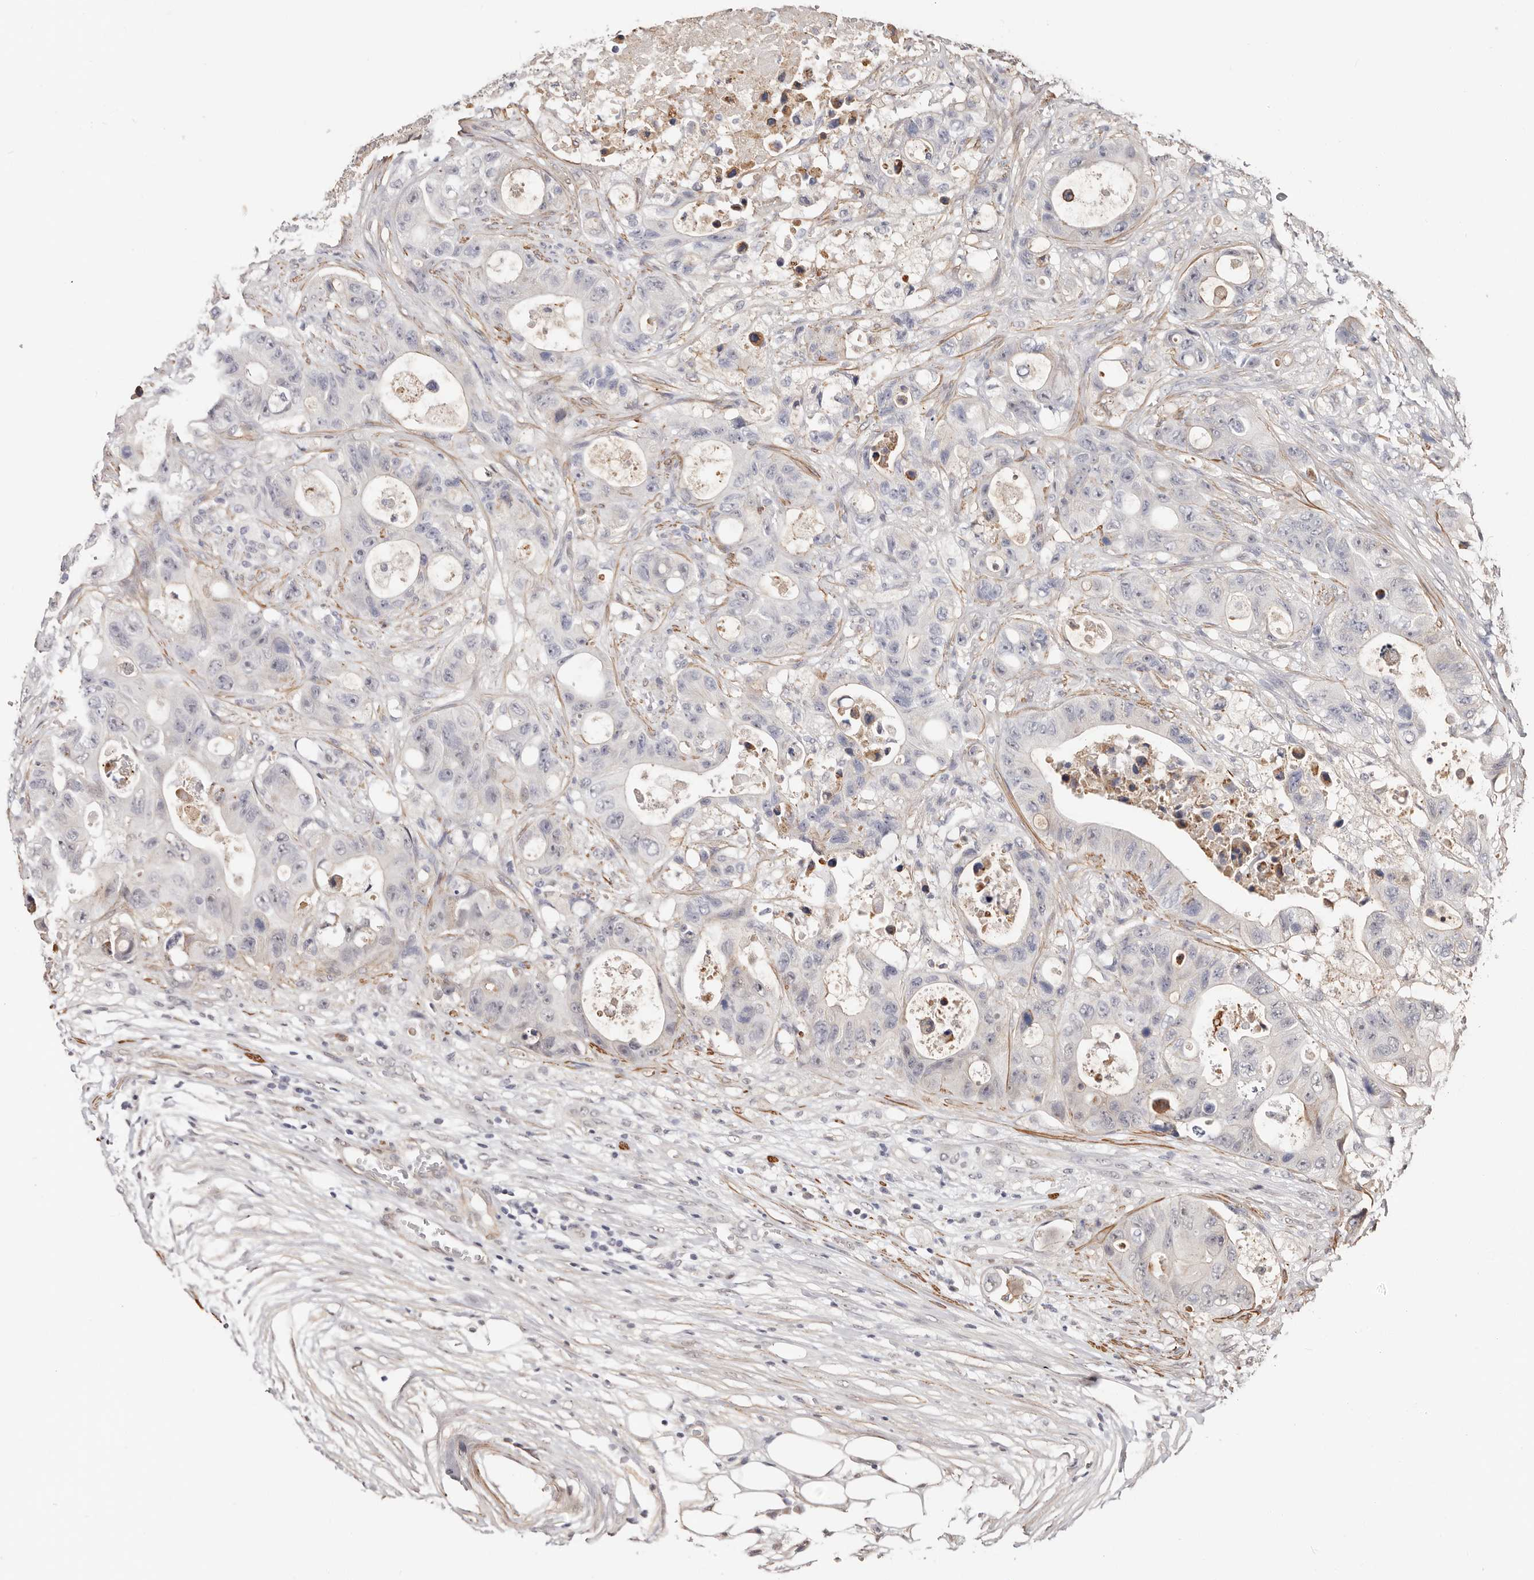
{"staining": {"intensity": "negative", "quantity": "none", "location": "none"}, "tissue": "colorectal cancer", "cell_type": "Tumor cells", "image_type": "cancer", "snomed": [{"axis": "morphology", "description": "Adenocarcinoma, NOS"}, {"axis": "topography", "description": "Colon"}], "caption": "Tumor cells show no significant protein positivity in colorectal cancer (adenocarcinoma). The staining was performed using DAB to visualize the protein expression in brown, while the nuclei were stained in blue with hematoxylin (Magnification: 20x).", "gene": "TRIP13", "patient": {"sex": "female", "age": 46}}